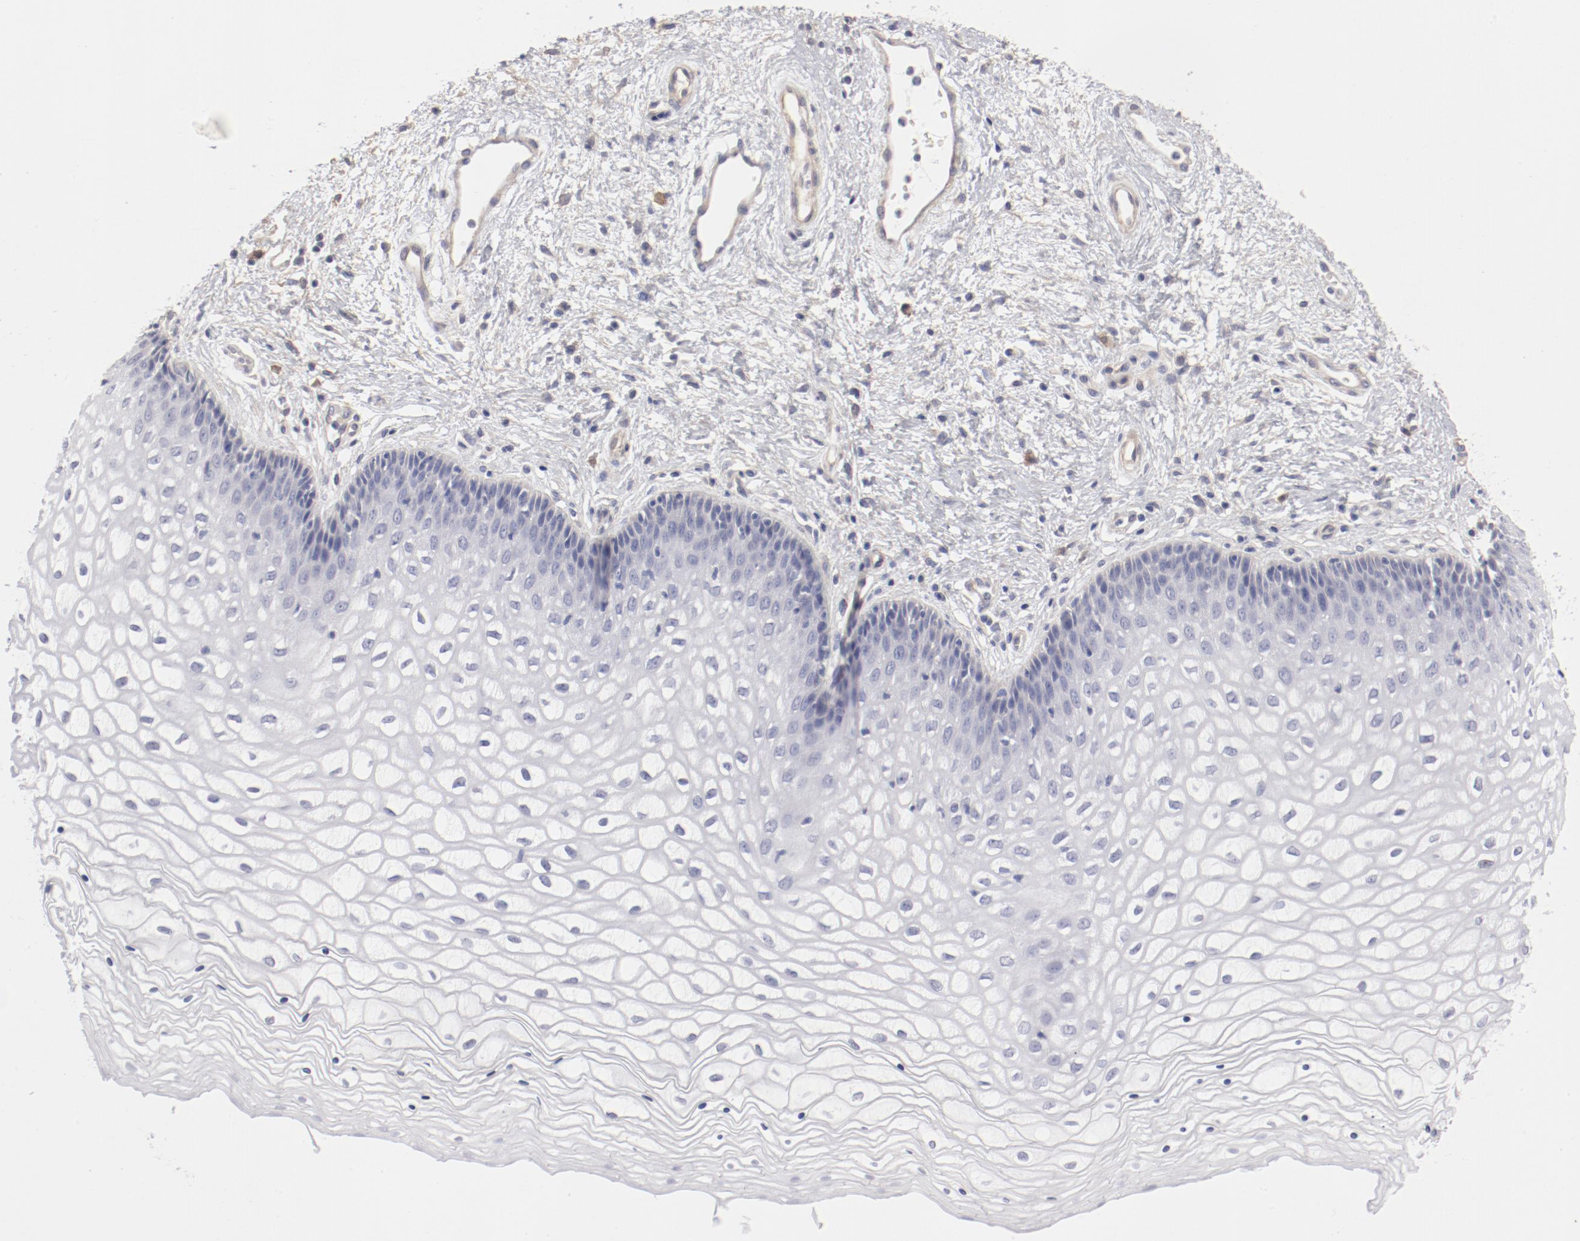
{"staining": {"intensity": "negative", "quantity": "none", "location": "none"}, "tissue": "vagina", "cell_type": "Squamous epithelial cells", "image_type": "normal", "snomed": [{"axis": "morphology", "description": "Normal tissue, NOS"}, {"axis": "topography", "description": "Vagina"}], "caption": "This is an immunohistochemistry histopathology image of benign vagina. There is no staining in squamous epithelial cells.", "gene": "LAX1", "patient": {"sex": "female", "age": 34}}